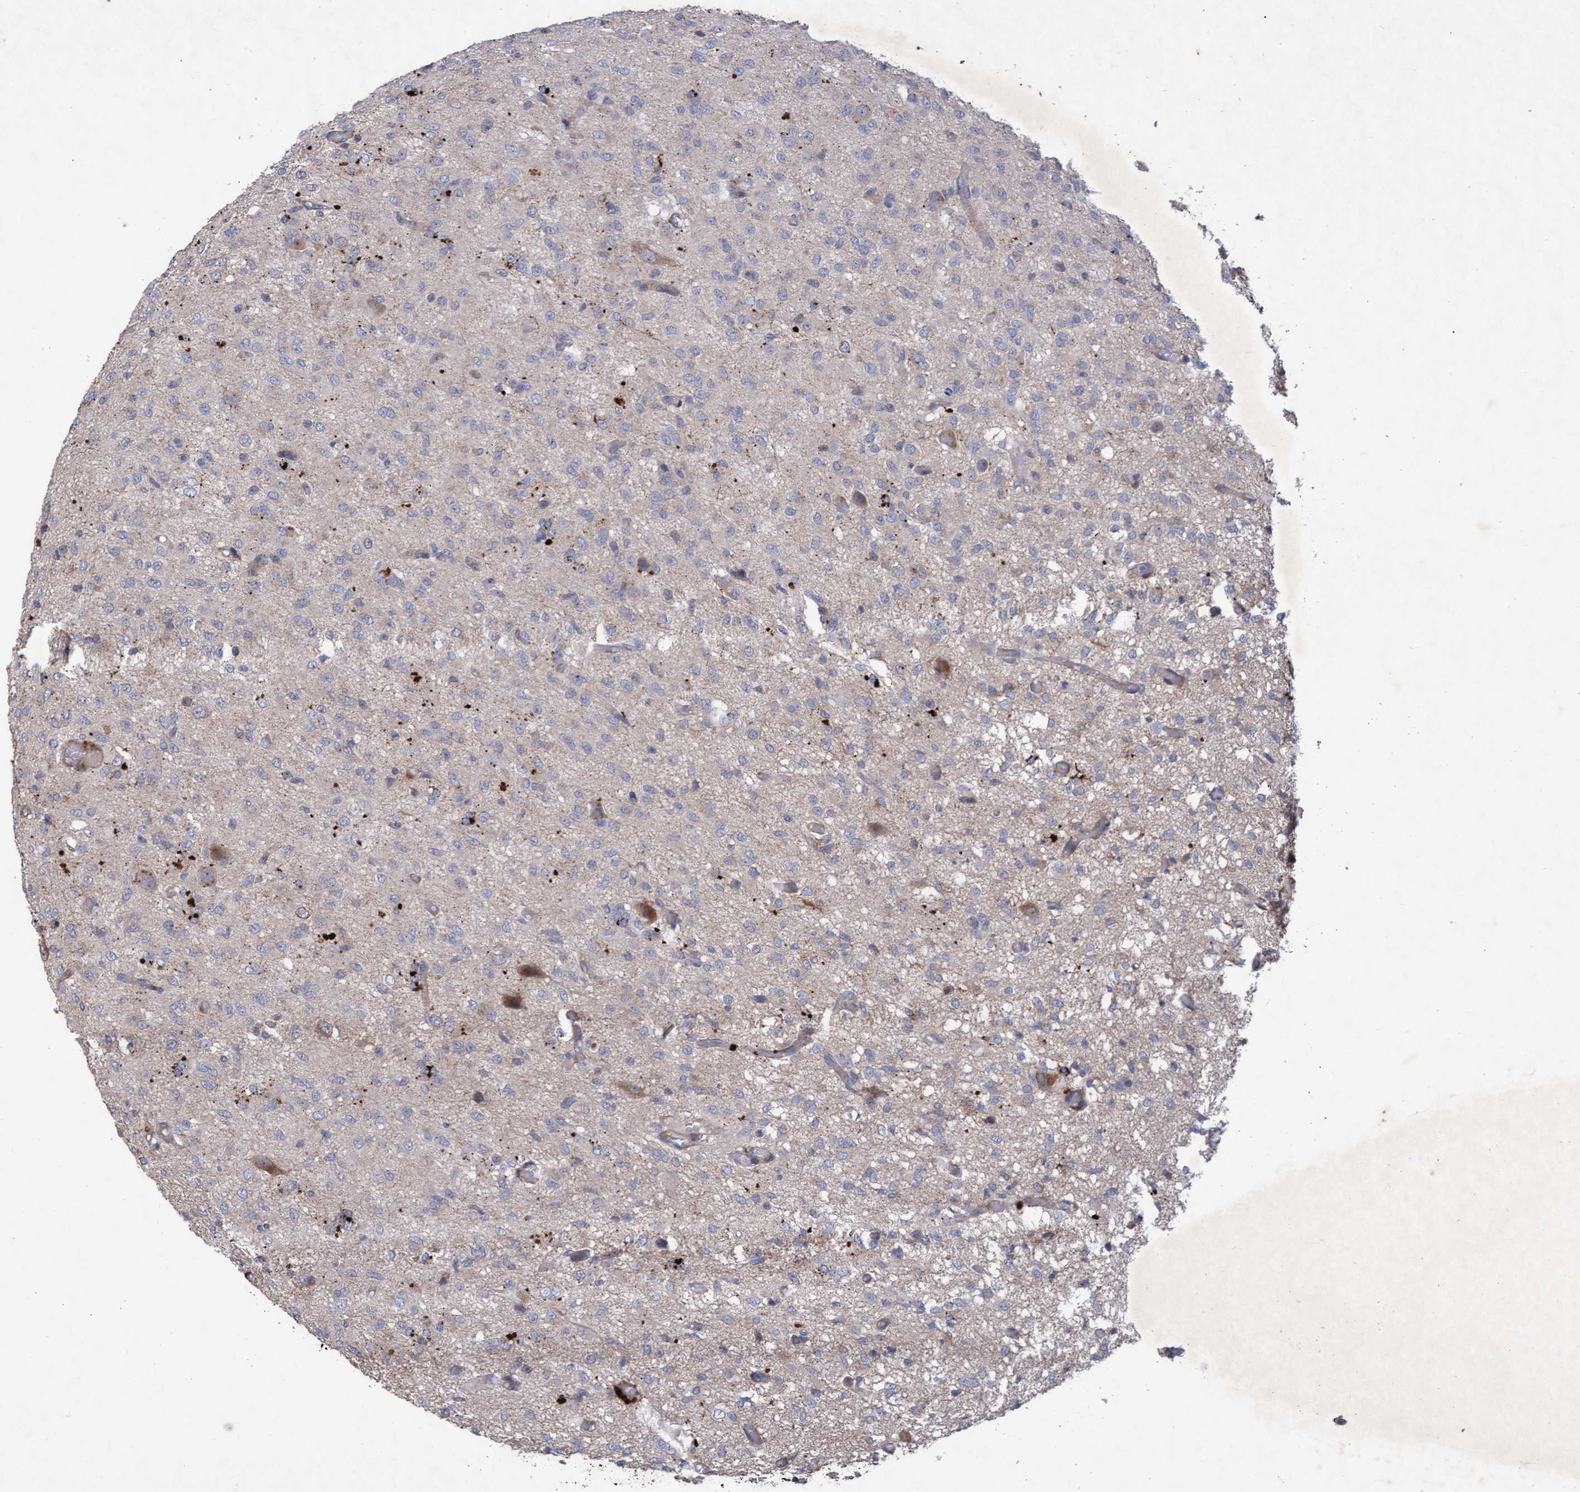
{"staining": {"intensity": "negative", "quantity": "none", "location": "none"}, "tissue": "glioma", "cell_type": "Tumor cells", "image_type": "cancer", "snomed": [{"axis": "morphology", "description": "Glioma, malignant, High grade"}, {"axis": "topography", "description": "Brain"}], "caption": "This is a image of immunohistochemistry staining of glioma, which shows no staining in tumor cells.", "gene": "ABCF2", "patient": {"sex": "female", "age": 59}}